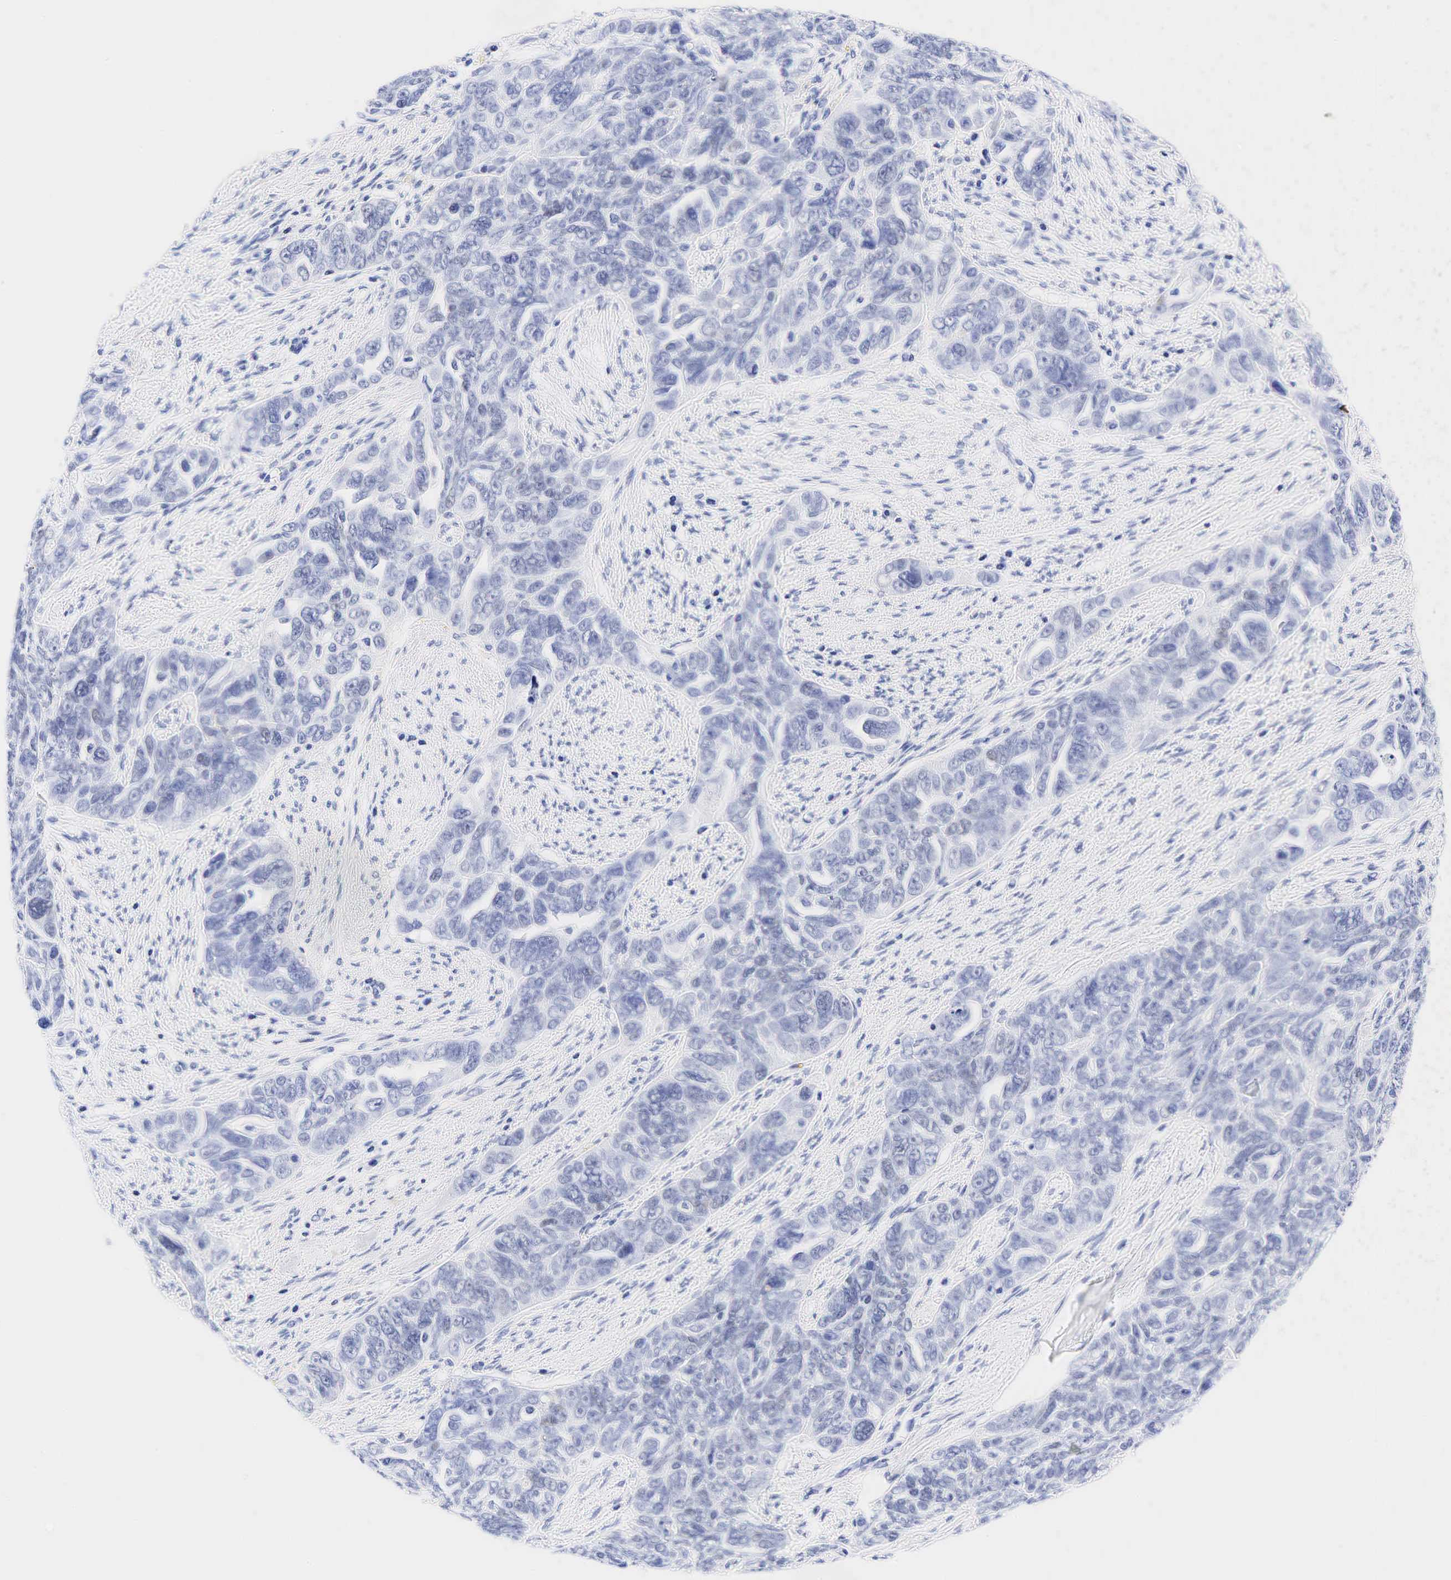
{"staining": {"intensity": "weak", "quantity": "<25%", "location": "nuclear"}, "tissue": "ovarian cancer", "cell_type": "Tumor cells", "image_type": "cancer", "snomed": [{"axis": "morphology", "description": "Cystadenocarcinoma, serous, NOS"}, {"axis": "topography", "description": "Ovary"}], "caption": "The photomicrograph shows no staining of tumor cells in ovarian cancer (serous cystadenocarcinoma). The staining was performed using DAB to visualize the protein expression in brown, while the nuclei were stained in blue with hematoxylin (Magnification: 20x).", "gene": "ESR1", "patient": {"sex": "female", "age": 63}}